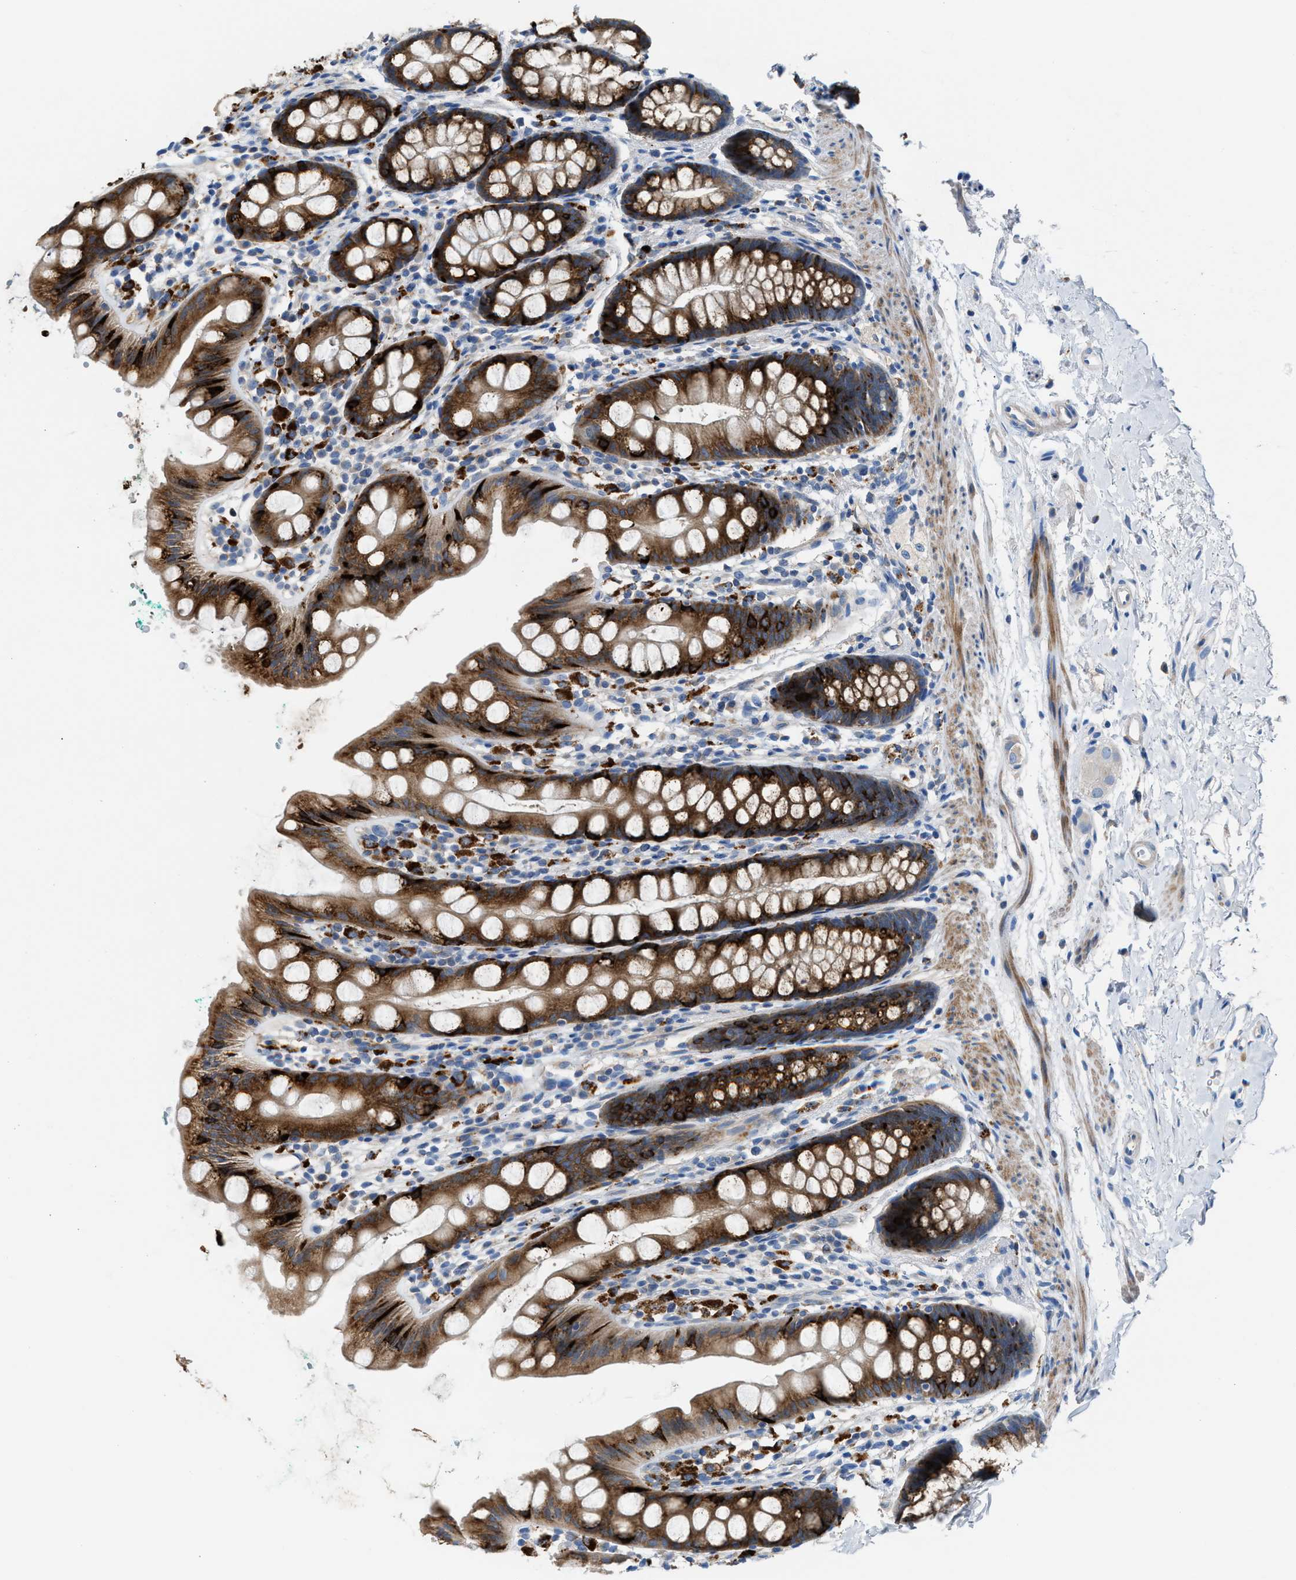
{"staining": {"intensity": "strong", "quantity": ">75%", "location": "cytoplasmic/membranous"}, "tissue": "rectum", "cell_type": "Glandular cells", "image_type": "normal", "snomed": [{"axis": "morphology", "description": "Normal tissue, NOS"}, {"axis": "topography", "description": "Rectum"}], "caption": "Rectum stained for a protein (brown) shows strong cytoplasmic/membranous positive staining in about >75% of glandular cells.", "gene": "AOAH", "patient": {"sex": "female", "age": 65}}